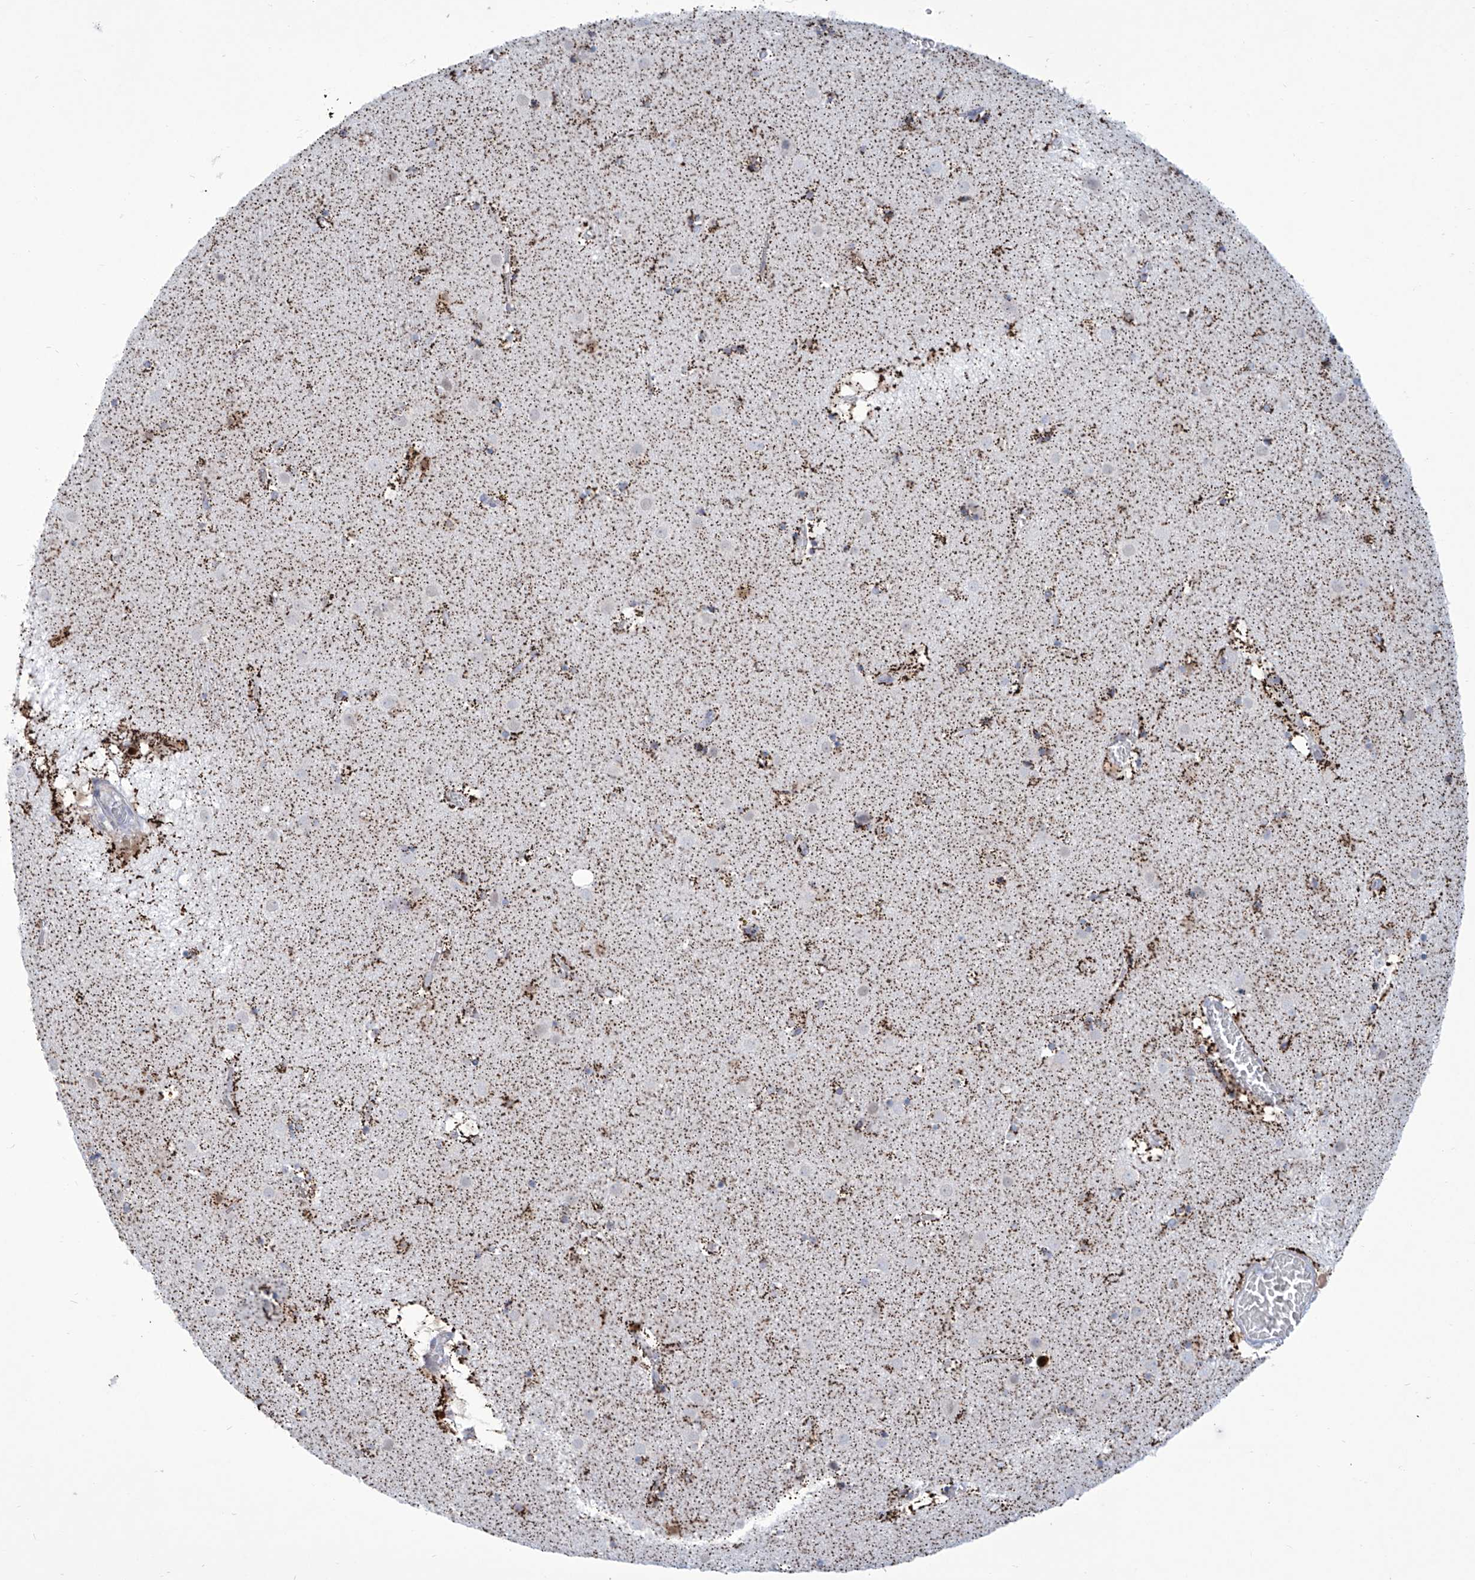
{"staining": {"intensity": "strong", "quantity": "25%-75%", "location": "cytoplasmic/membranous"}, "tissue": "caudate", "cell_type": "Glial cells", "image_type": "normal", "snomed": [{"axis": "morphology", "description": "Normal tissue, NOS"}, {"axis": "topography", "description": "Lateral ventricle wall"}], "caption": "A high amount of strong cytoplasmic/membranous staining is appreciated in about 25%-75% of glial cells in benign caudate. (IHC, brightfield microscopy, high magnification).", "gene": "ALDH6A1", "patient": {"sex": "male", "age": 70}}